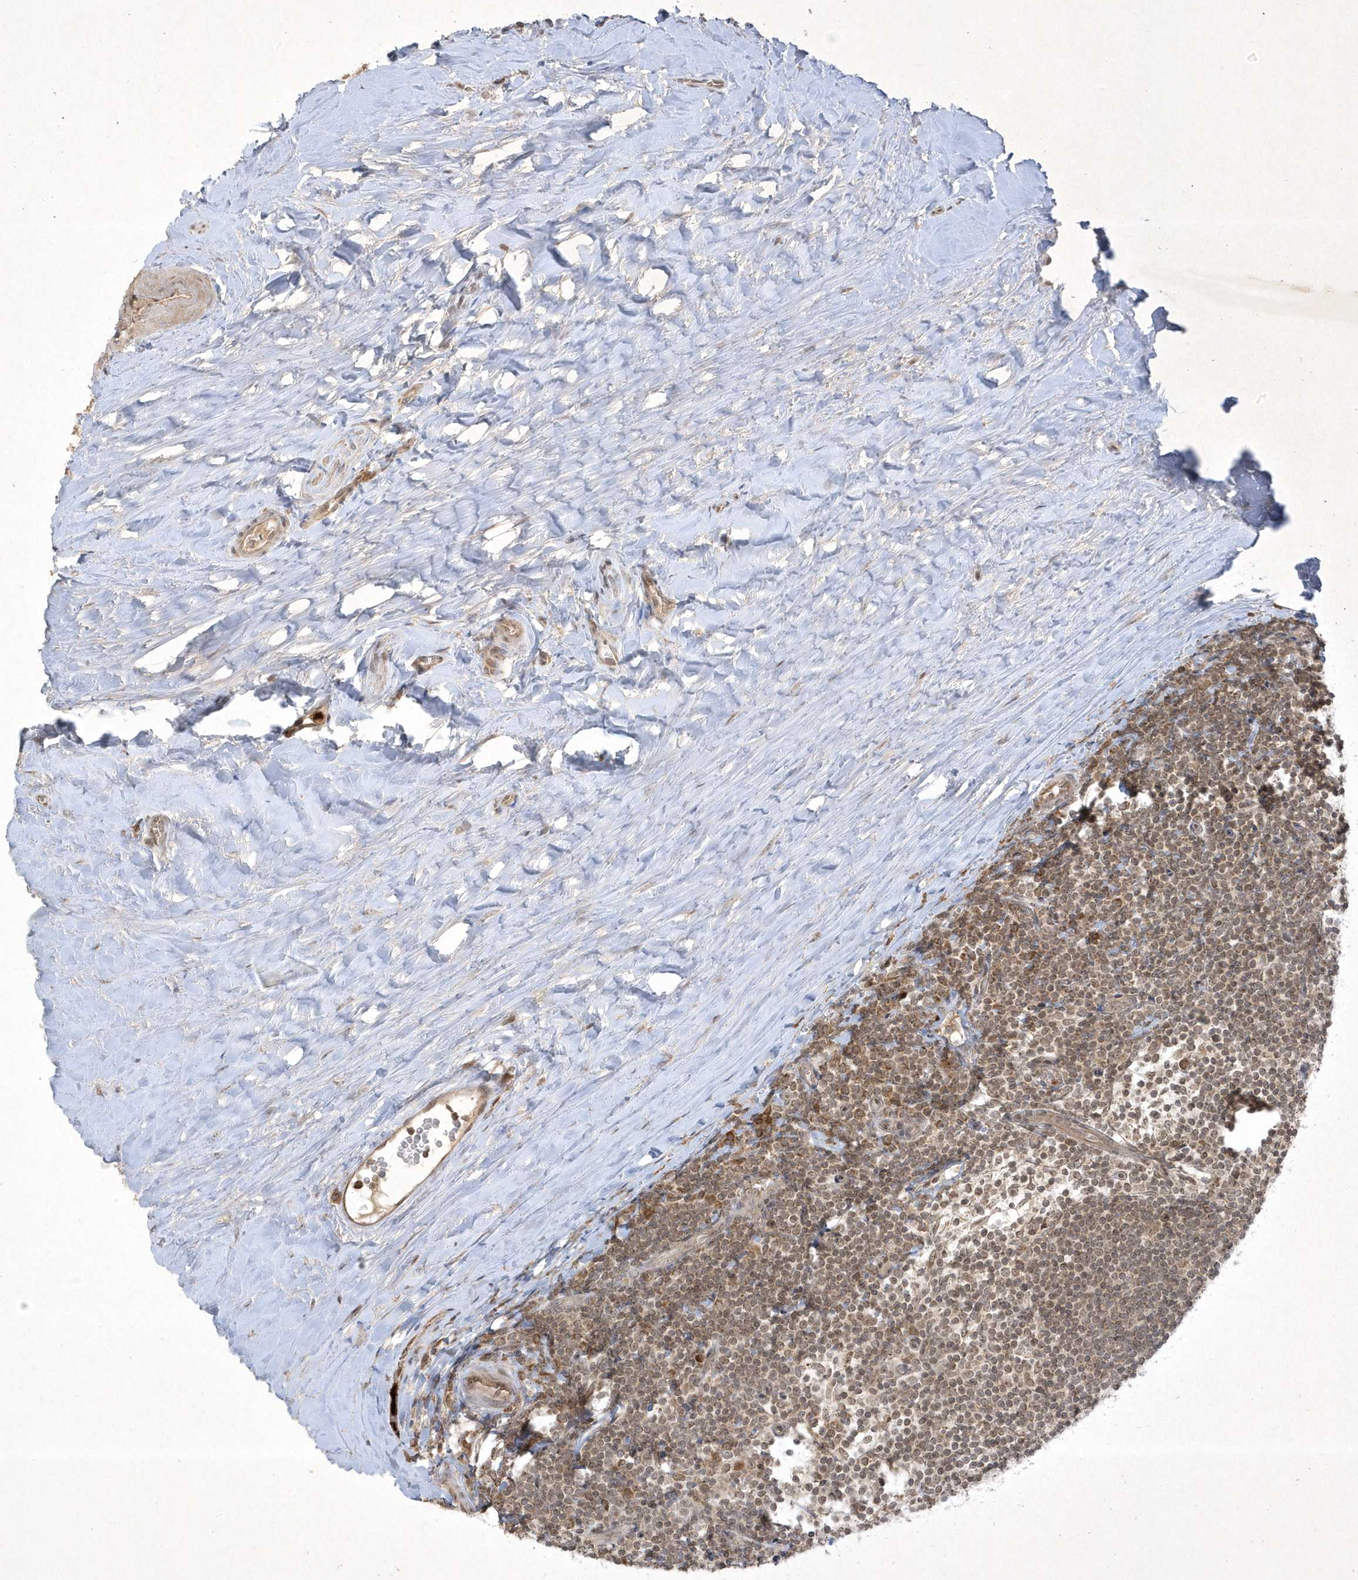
{"staining": {"intensity": "weak", "quantity": ">75%", "location": "nuclear"}, "tissue": "tonsil", "cell_type": "Germinal center cells", "image_type": "normal", "snomed": [{"axis": "morphology", "description": "Normal tissue, NOS"}, {"axis": "topography", "description": "Tonsil"}], "caption": "This histopathology image reveals immunohistochemistry staining of normal human tonsil, with low weak nuclear positivity in approximately >75% of germinal center cells.", "gene": "ZNF213", "patient": {"sex": "male", "age": 27}}